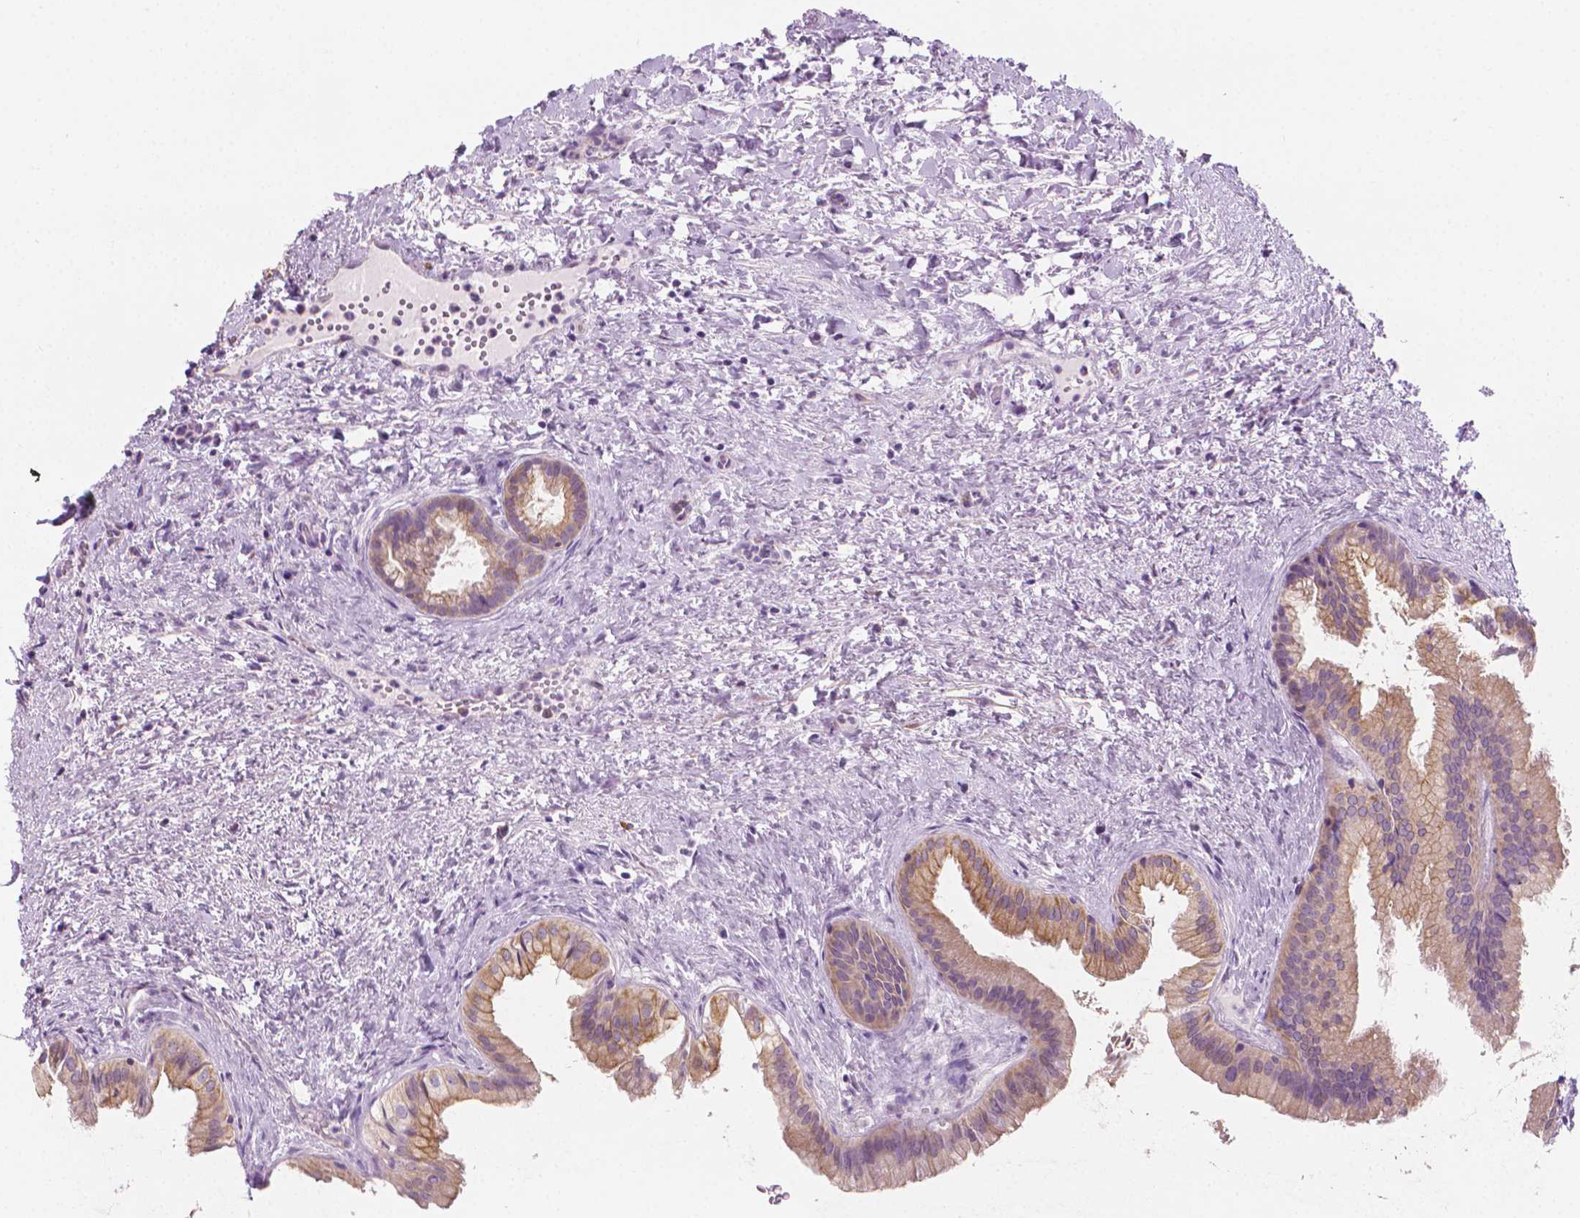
{"staining": {"intensity": "moderate", "quantity": "25%-75%", "location": "cytoplasmic/membranous"}, "tissue": "gallbladder", "cell_type": "Glandular cells", "image_type": "normal", "snomed": [{"axis": "morphology", "description": "Normal tissue, NOS"}, {"axis": "topography", "description": "Gallbladder"}], "caption": "High-power microscopy captured an IHC histopathology image of unremarkable gallbladder, revealing moderate cytoplasmic/membranous staining in approximately 25%-75% of glandular cells. (DAB = brown stain, brightfield microscopy at high magnification).", "gene": "EPPK1", "patient": {"sex": "male", "age": 70}}